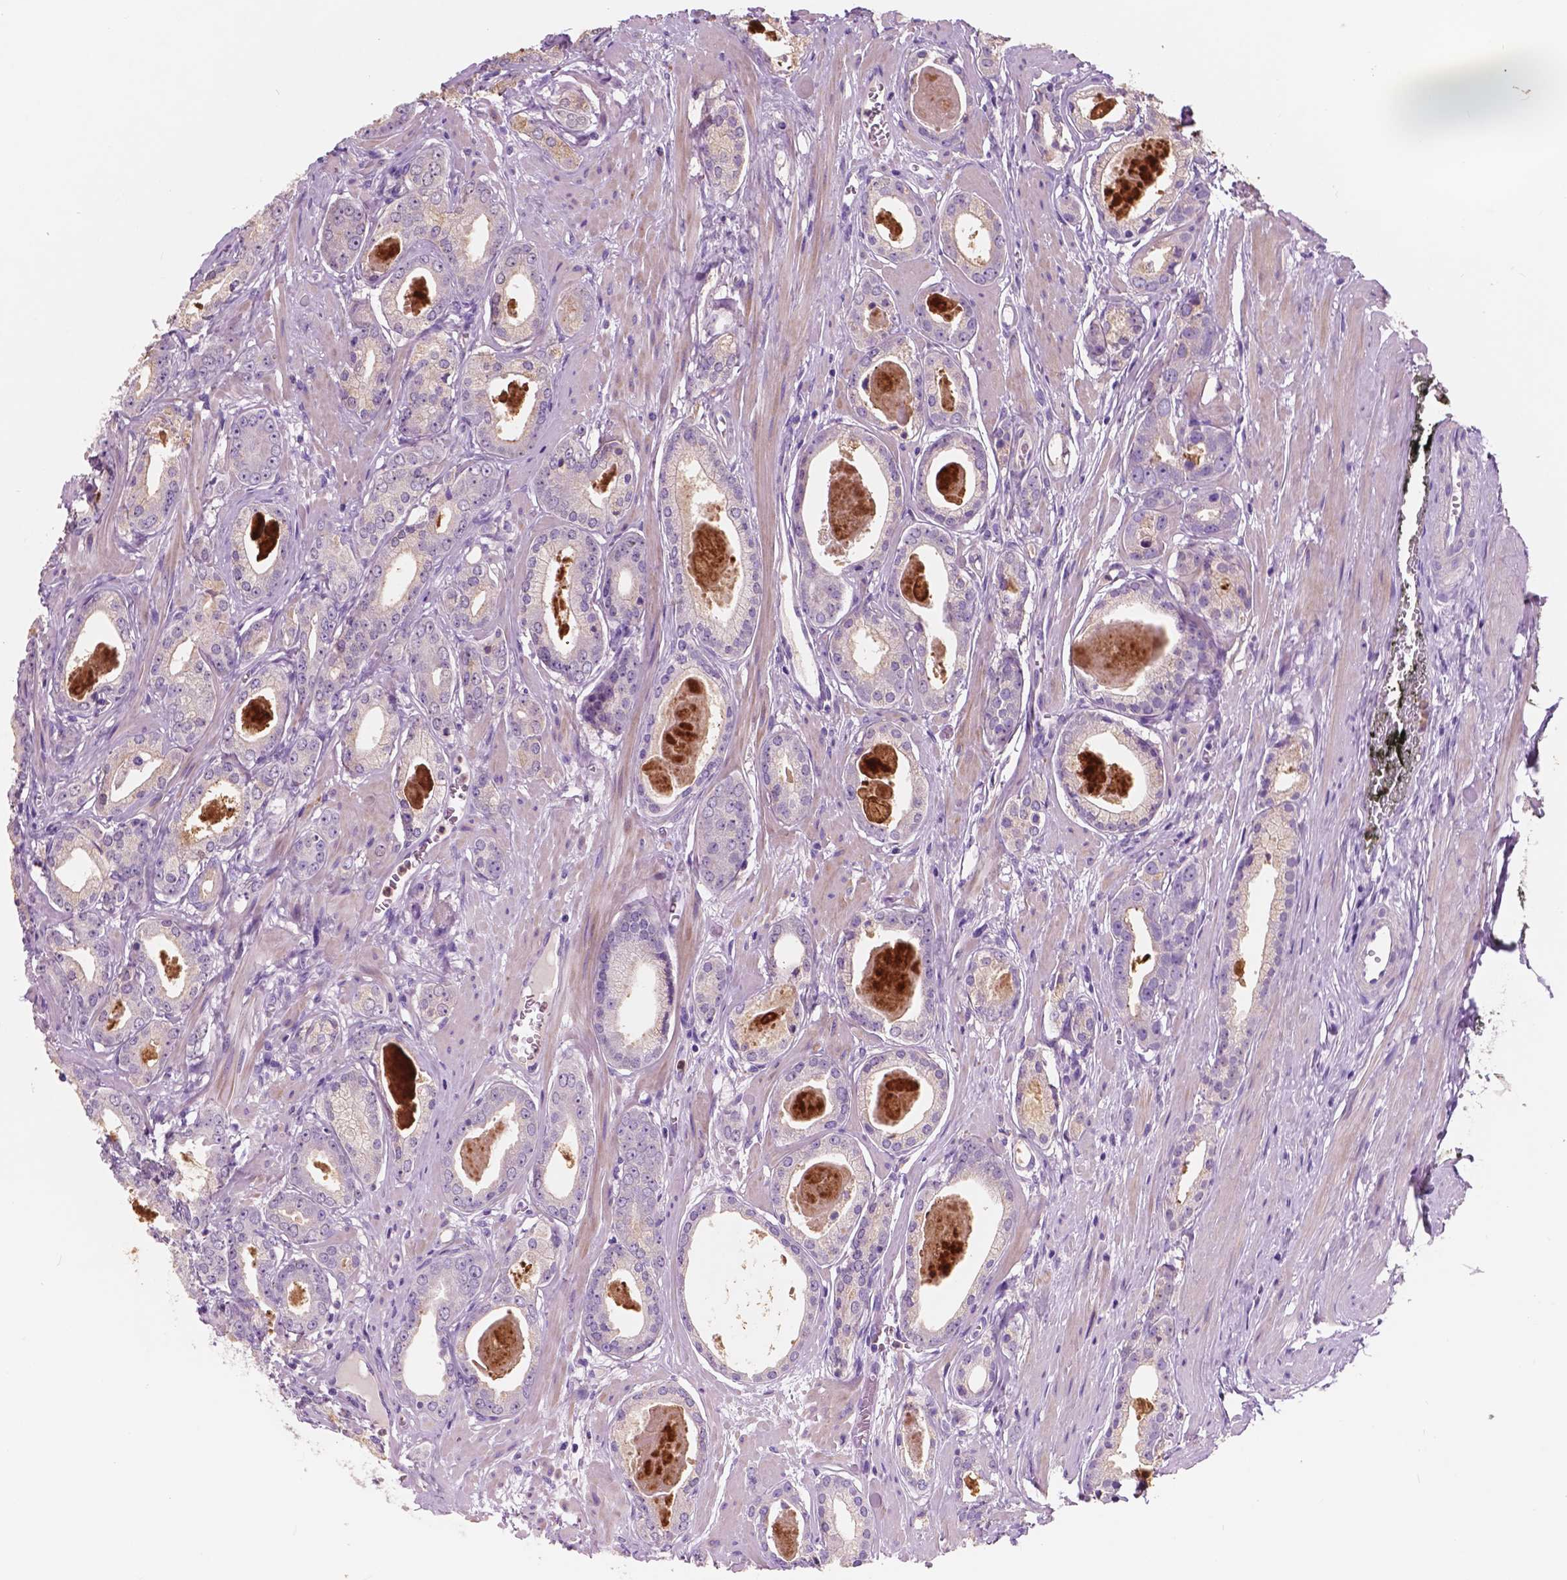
{"staining": {"intensity": "negative", "quantity": "none", "location": "none"}, "tissue": "prostate cancer", "cell_type": "Tumor cells", "image_type": "cancer", "snomed": [{"axis": "morphology", "description": "Adenocarcinoma, NOS"}, {"axis": "morphology", "description": "Adenocarcinoma, Low grade"}, {"axis": "topography", "description": "Prostate"}], "caption": "Immunohistochemistry micrograph of neoplastic tissue: adenocarcinoma (prostate) stained with DAB reveals no significant protein expression in tumor cells. (DAB (3,3'-diaminobenzidine) immunohistochemistry (IHC) visualized using brightfield microscopy, high magnification).", "gene": "CUZD1", "patient": {"sex": "male", "age": 64}}